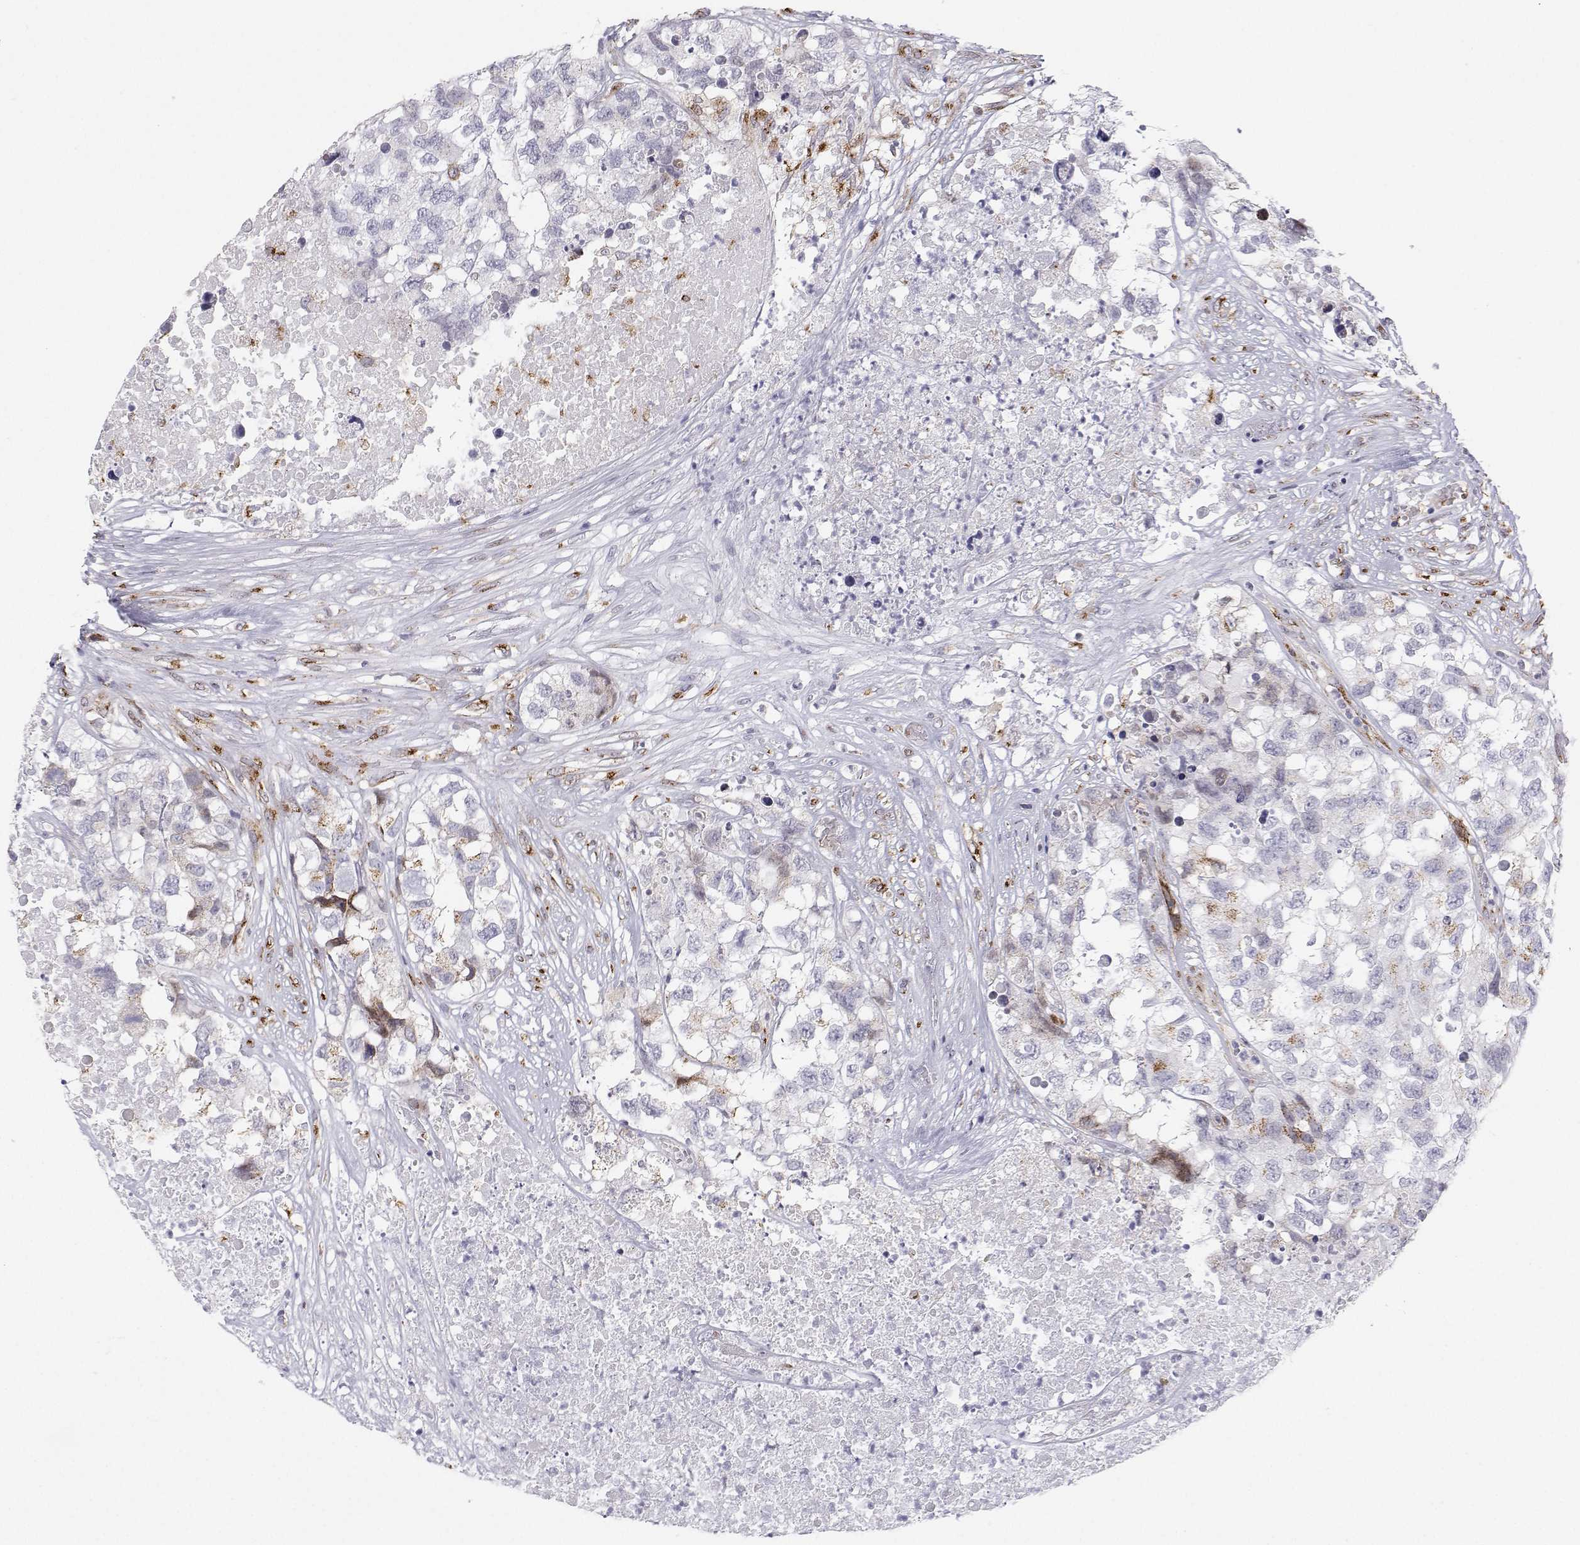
{"staining": {"intensity": "negative", "quantity": "none", "location": "none"}, "tissue": "testis cancer", "cell_type": "Tumor cells", "image_type": "cancer", "snomed": [{"axis": "morphology", "description": "Carcinoma, Embryonal, NOS"}, {"axis": "topography", "description": "Testis"}], "caption": "An immunohistochemistry (IHC) micrograph of testis cancer (embryonal carcinoma) is shown. There is no staining in tumor cells of testis cancer (embryonal carcinoma).", "gene": "STARD13", "patient": {"sex": "male", "age": 83}}